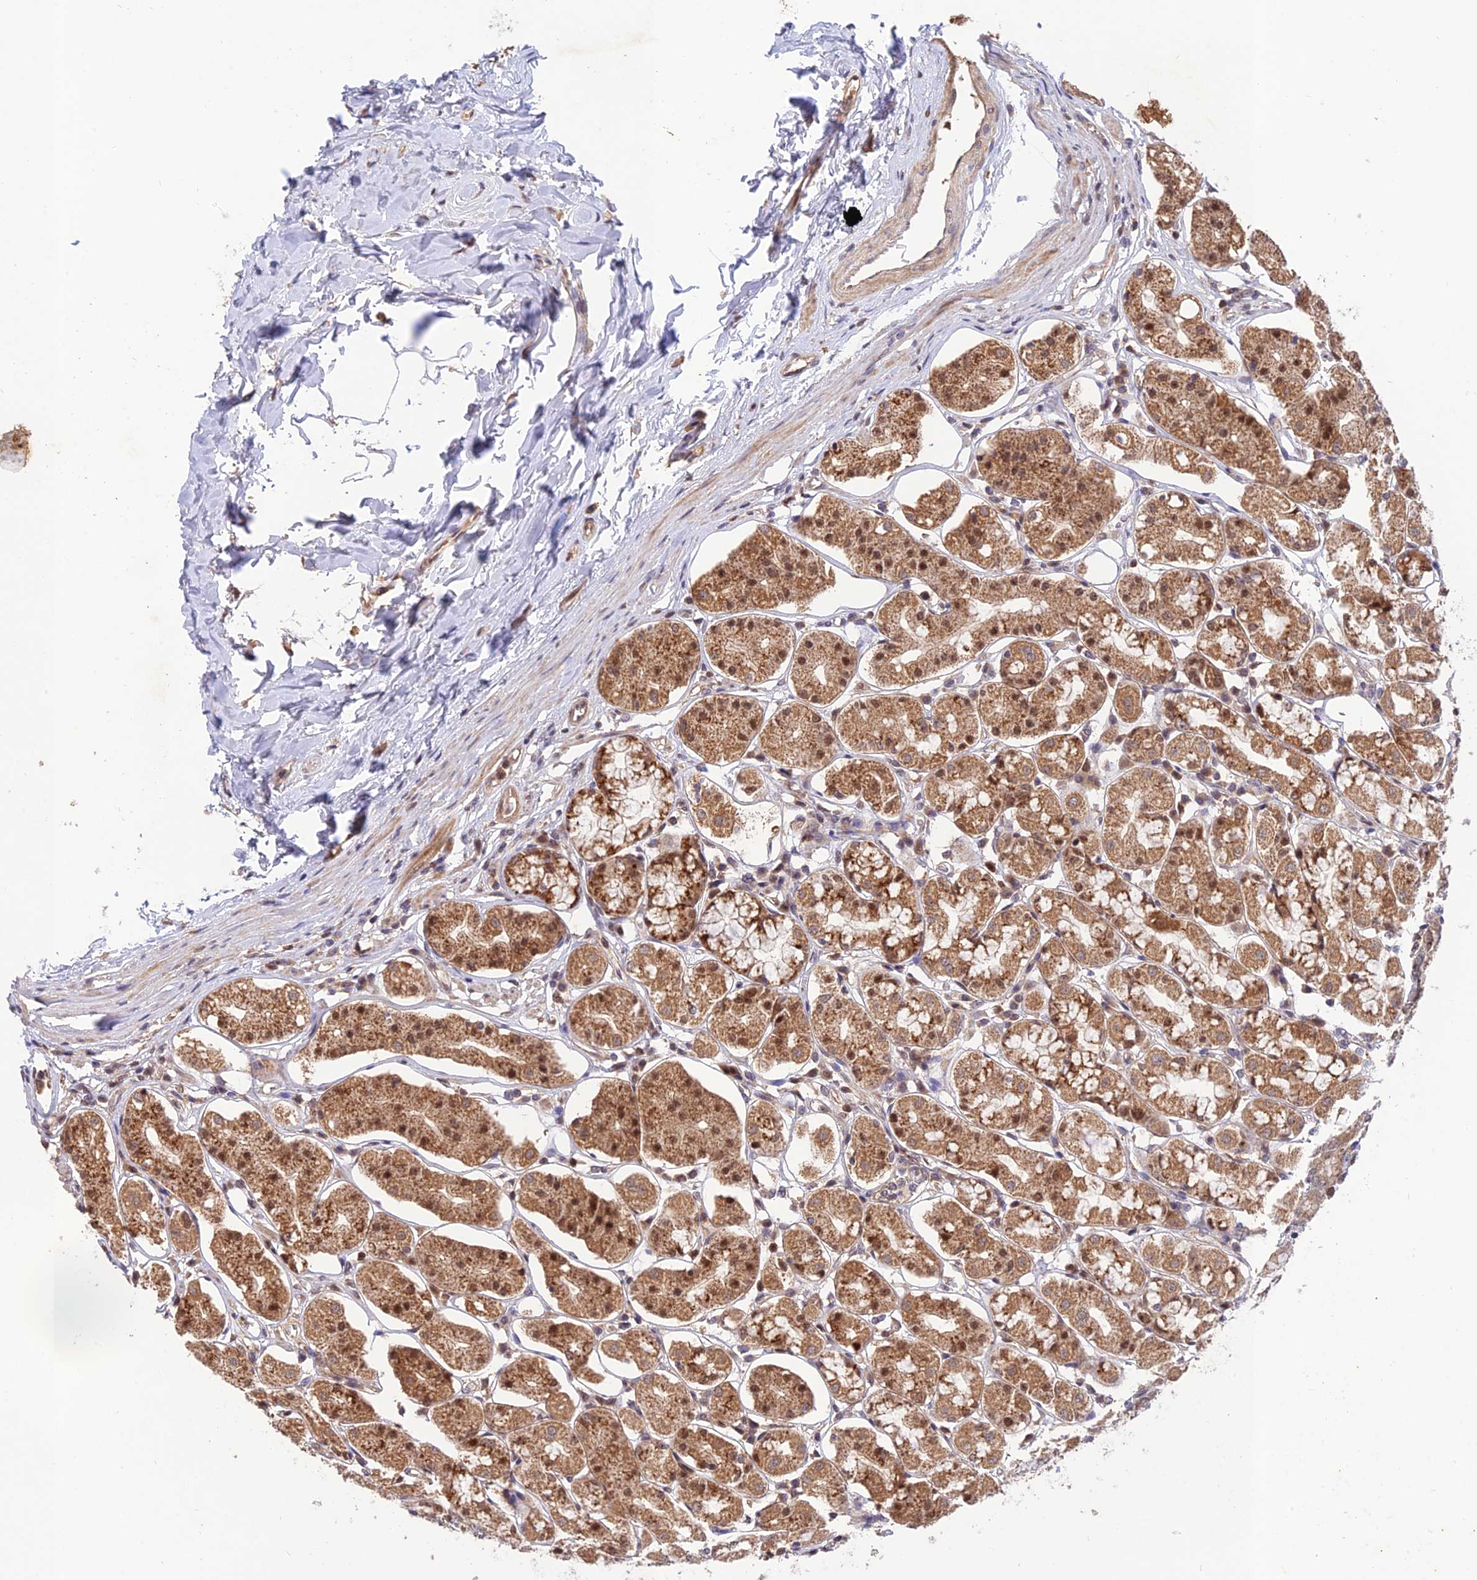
{"staining": {"intensity": "moderate", "quantity": ">75%", "location": "cytoplasmic/membranous,nuclear"}, "tissue": "stomach", "cell_type": "Glandular cells", "image_type": "normal", "snomed": [{"axis": "morphology", "description": "Normal tissue, NOS"}, {"axis": "topography", "description": "Stomach, lower"}], "caption": "Stomach stained with a brown dye exhibits moderate cytoplasmic/membranous,nuclear positive positivity in about >75% of glandular cells.", "gene": "REV1", "patient": {"sex": "female", "age": 56}}